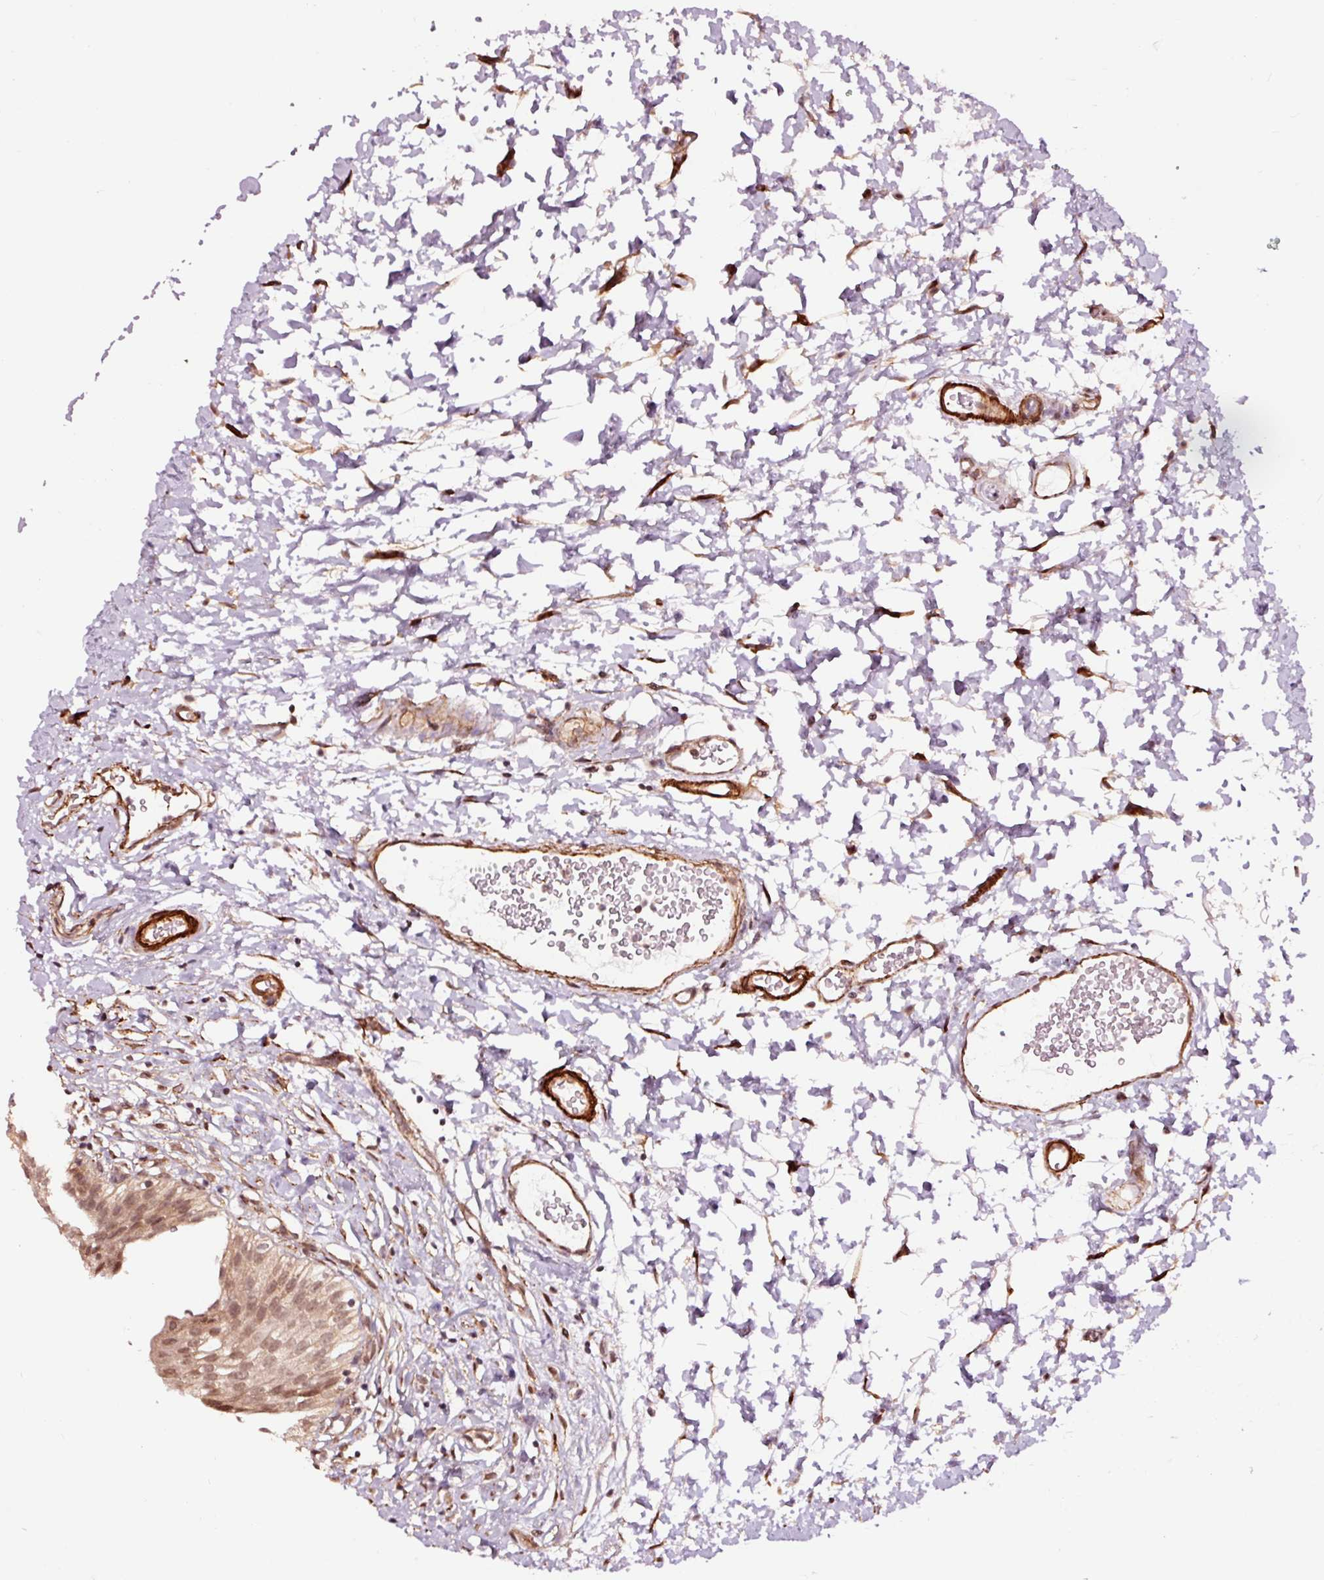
{"staining": {"intensity": "moderate", "quantity": ">75%", "location": "cytoplasmic/membranous,nuclear"}, "tissue": "urinary bladder", "cell_type": "Urothelial cells", "image_type": "normal", "snomed": [{"axis": "morphology", "description": "Normal tissue, NOS"}, {"axis": "topography", "description": "Urinary bladder"}], "caption": "Protein expression by immunohistochemistry demonstrates moderate cytoplasmic/membranous,nuclear expression in approximately >75% of urothelial cells in normal urinary bladder. Nuclei are stained in blue.", "gene": "TPM1", "patient": {"sex": "male", "age": 51}}